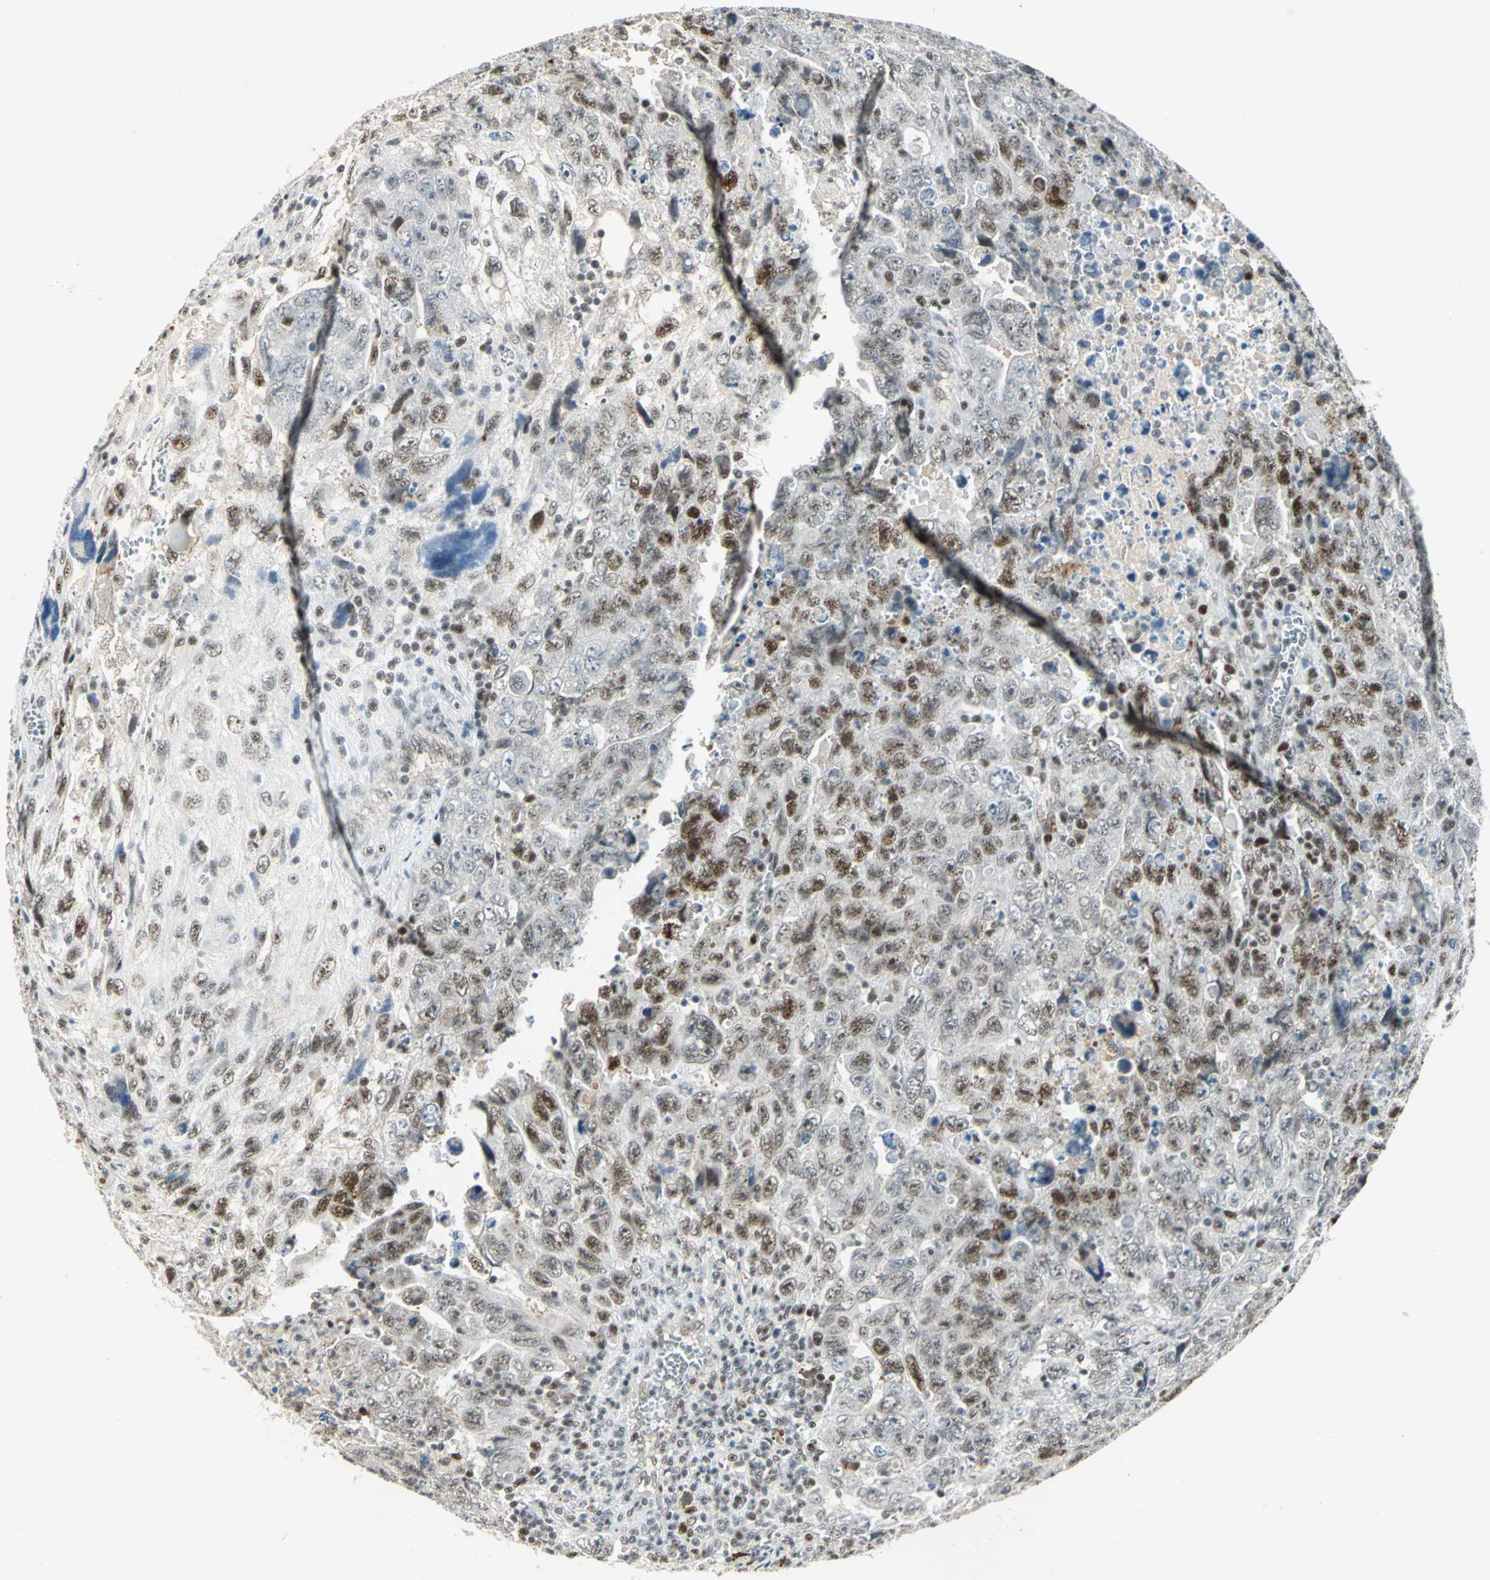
{"staining": {"intensity": "moderate", "quantity": ">75%", "location": "nuclear"}, "tissue": "testis cancer", "cell_type": "Tumor cells", "image_type": "cancer", "snomed": [{"axis": "morphology", "description": "Carcinoma, Embryonal, NOS"}, {"axis": "topography", "description": "Testis"}], "caption": "IHC micrograph of neoplastic tissue: human embryonal carcinoma (testis) stained using immunohistochemistry exhibits medium levels of moderate protein expression localized specifically in the nuclear of tumor cells, appearing as a nuclear brown color.", "gene": "CCNT1", "patient": {"sex": "male", "age": 28}}